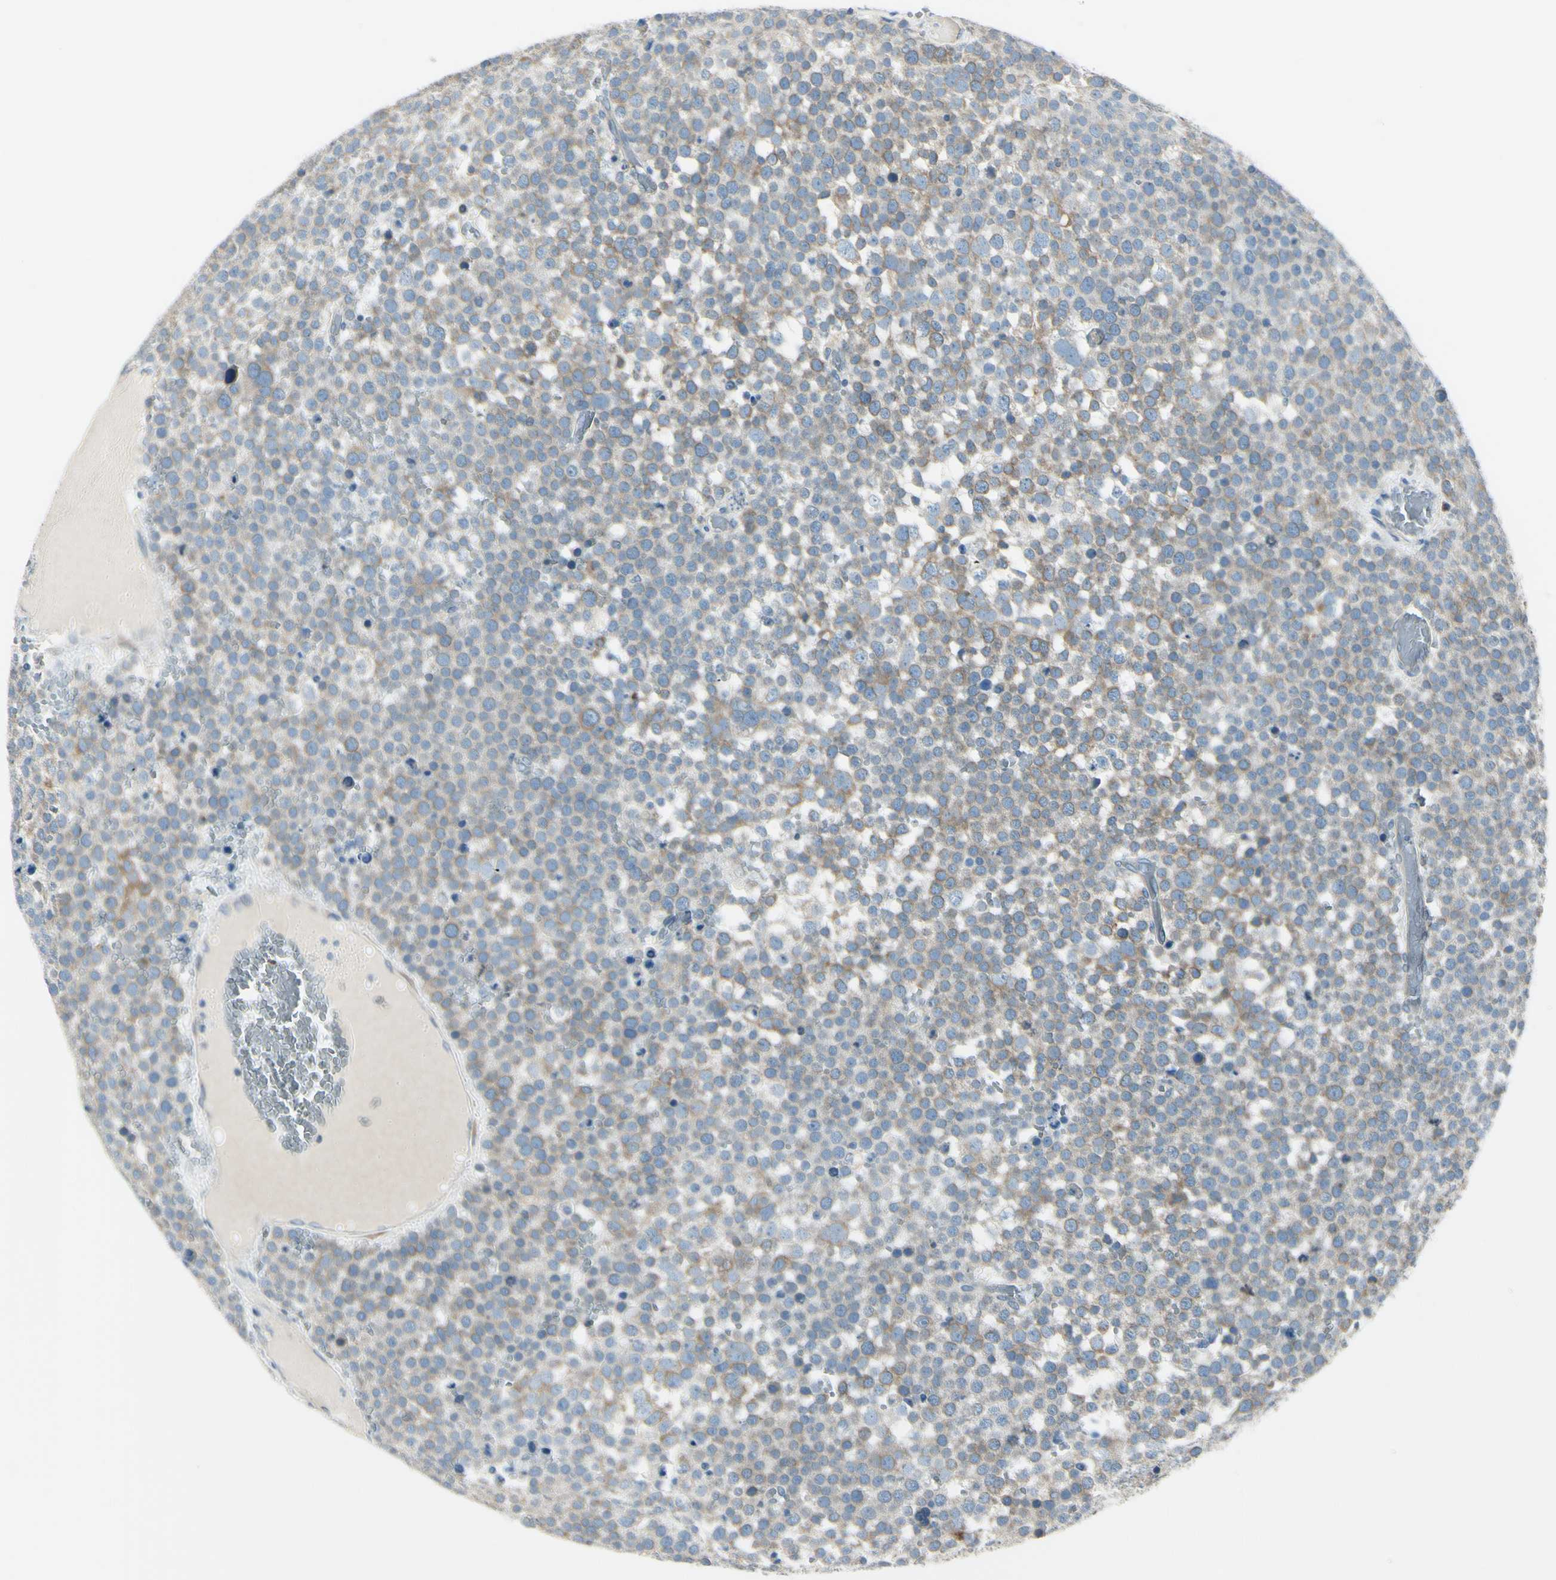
{"staining": {"intensity": "weak", "quantity": ">75%", "location": "cytoplasmic/membranous"}, "tissue": "testis cancer", "cell_type": "Tumor cells", "image_type": "cancer", "snomed": [{"axis": "morphology", "description": "Seminoma, NOS"}, {"axis": "topography", "description": "Testis"}], "caption": "Immunohistochemical staining of testis cancer demonstrates weak cytoplasmic/membranous protein staining in about >75% of tumor cells.", "gene": "SELENOS", "patient": {"sex": "male", "age": 71}}